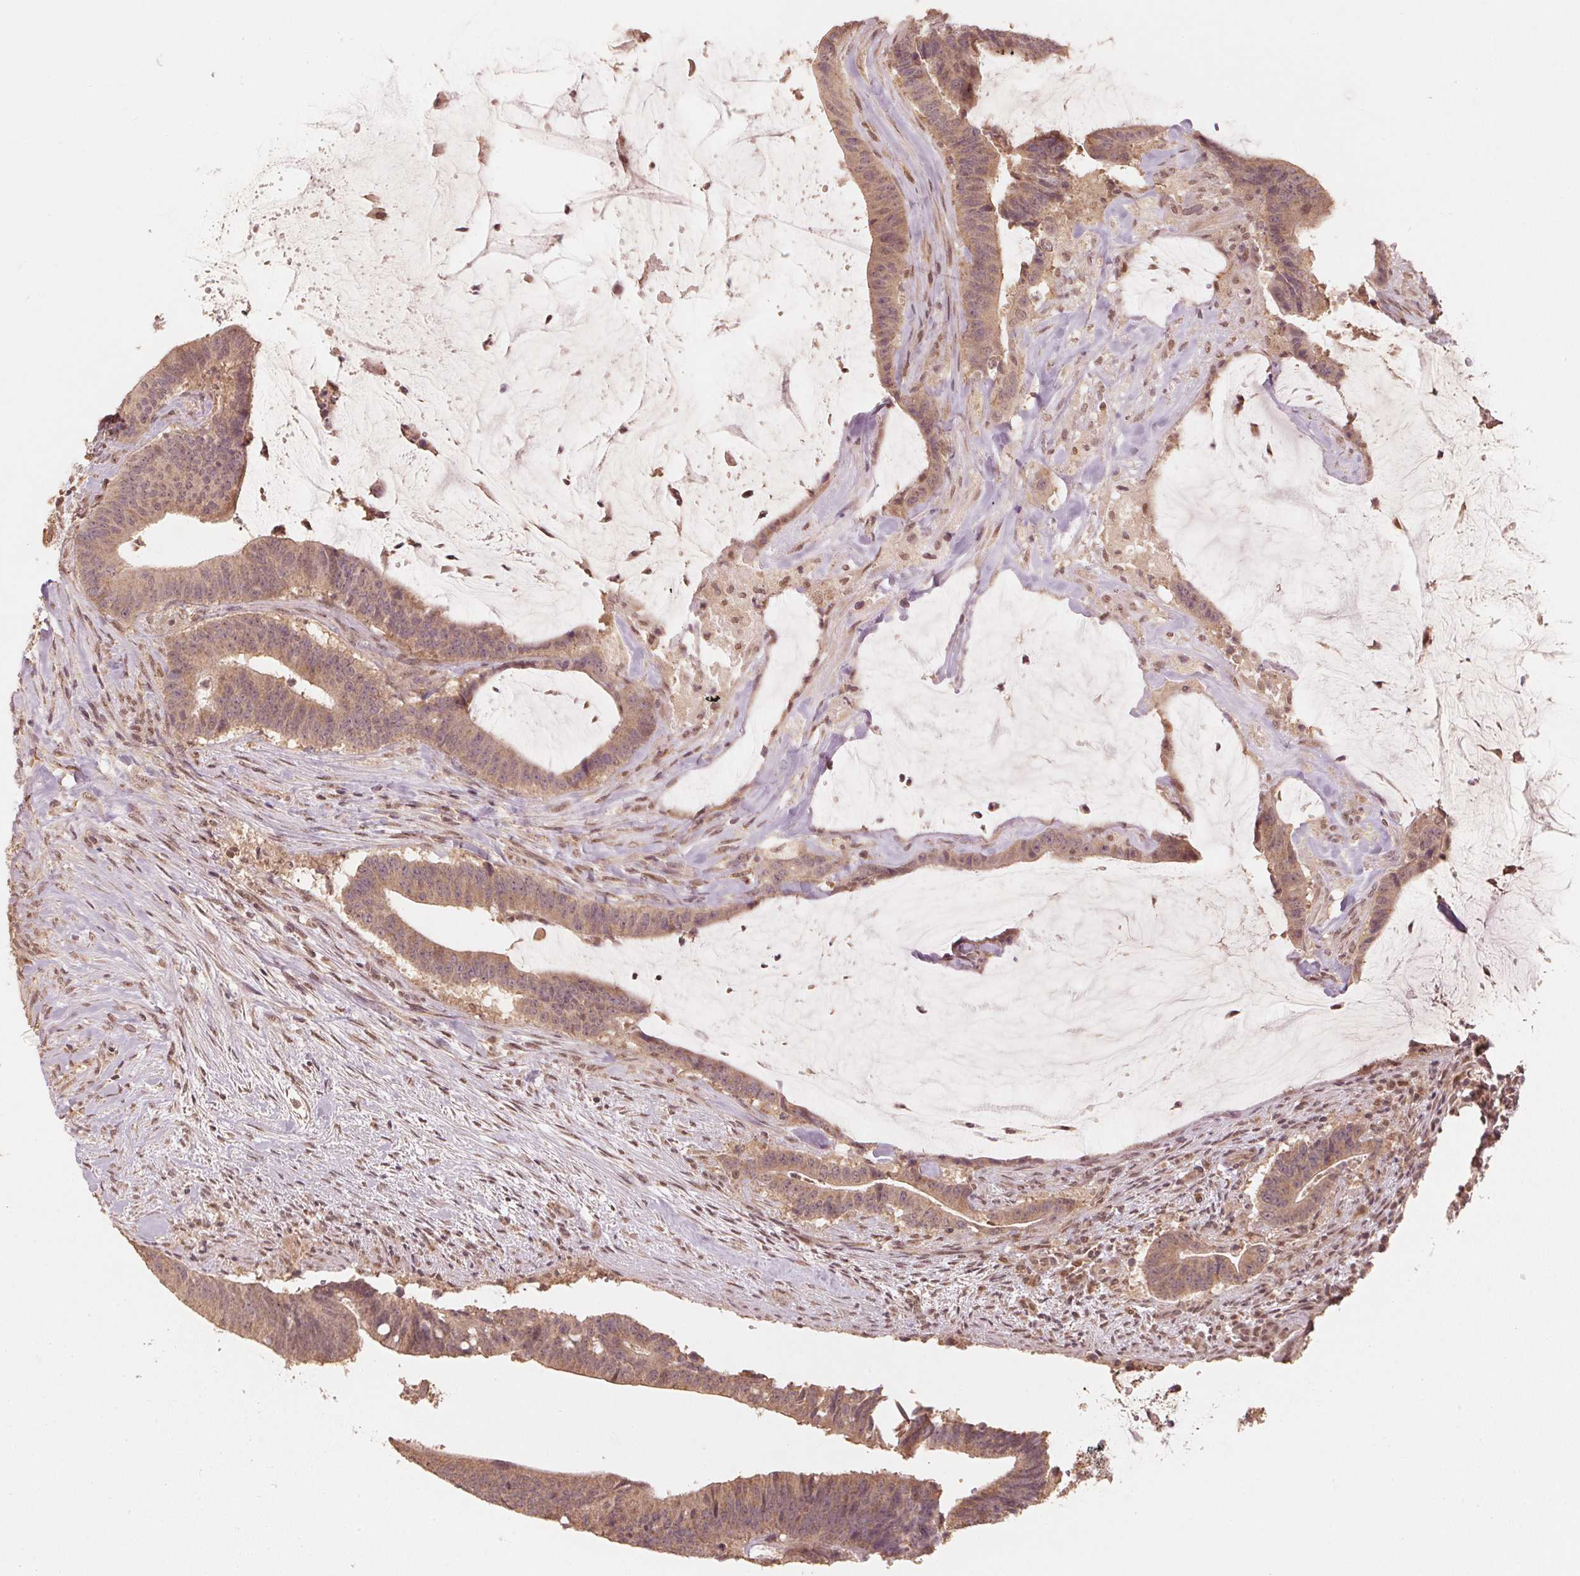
{"staining": {"intensity": "weak", "quantity": ">75%", "location": "cytoplasmic/membranous"}, "tissue": "colorectal cancer", "cell_type": "Tumor cells", "image_type": "cancer", "snomed": [{"axis": "morphology", "description": "Adenocarcinoma, NOS"}, {"axis": "topography", "description": "Colon"}], "caption": "This is a micrograph of immunohistochemistry staining of colorectal cancer (adenocarcinoma), which shows weak staining in the cytoplasmic/membranous of tumor cells.", "gene": "C2orf73", "patient": {"sex": "female", "age": 43}}